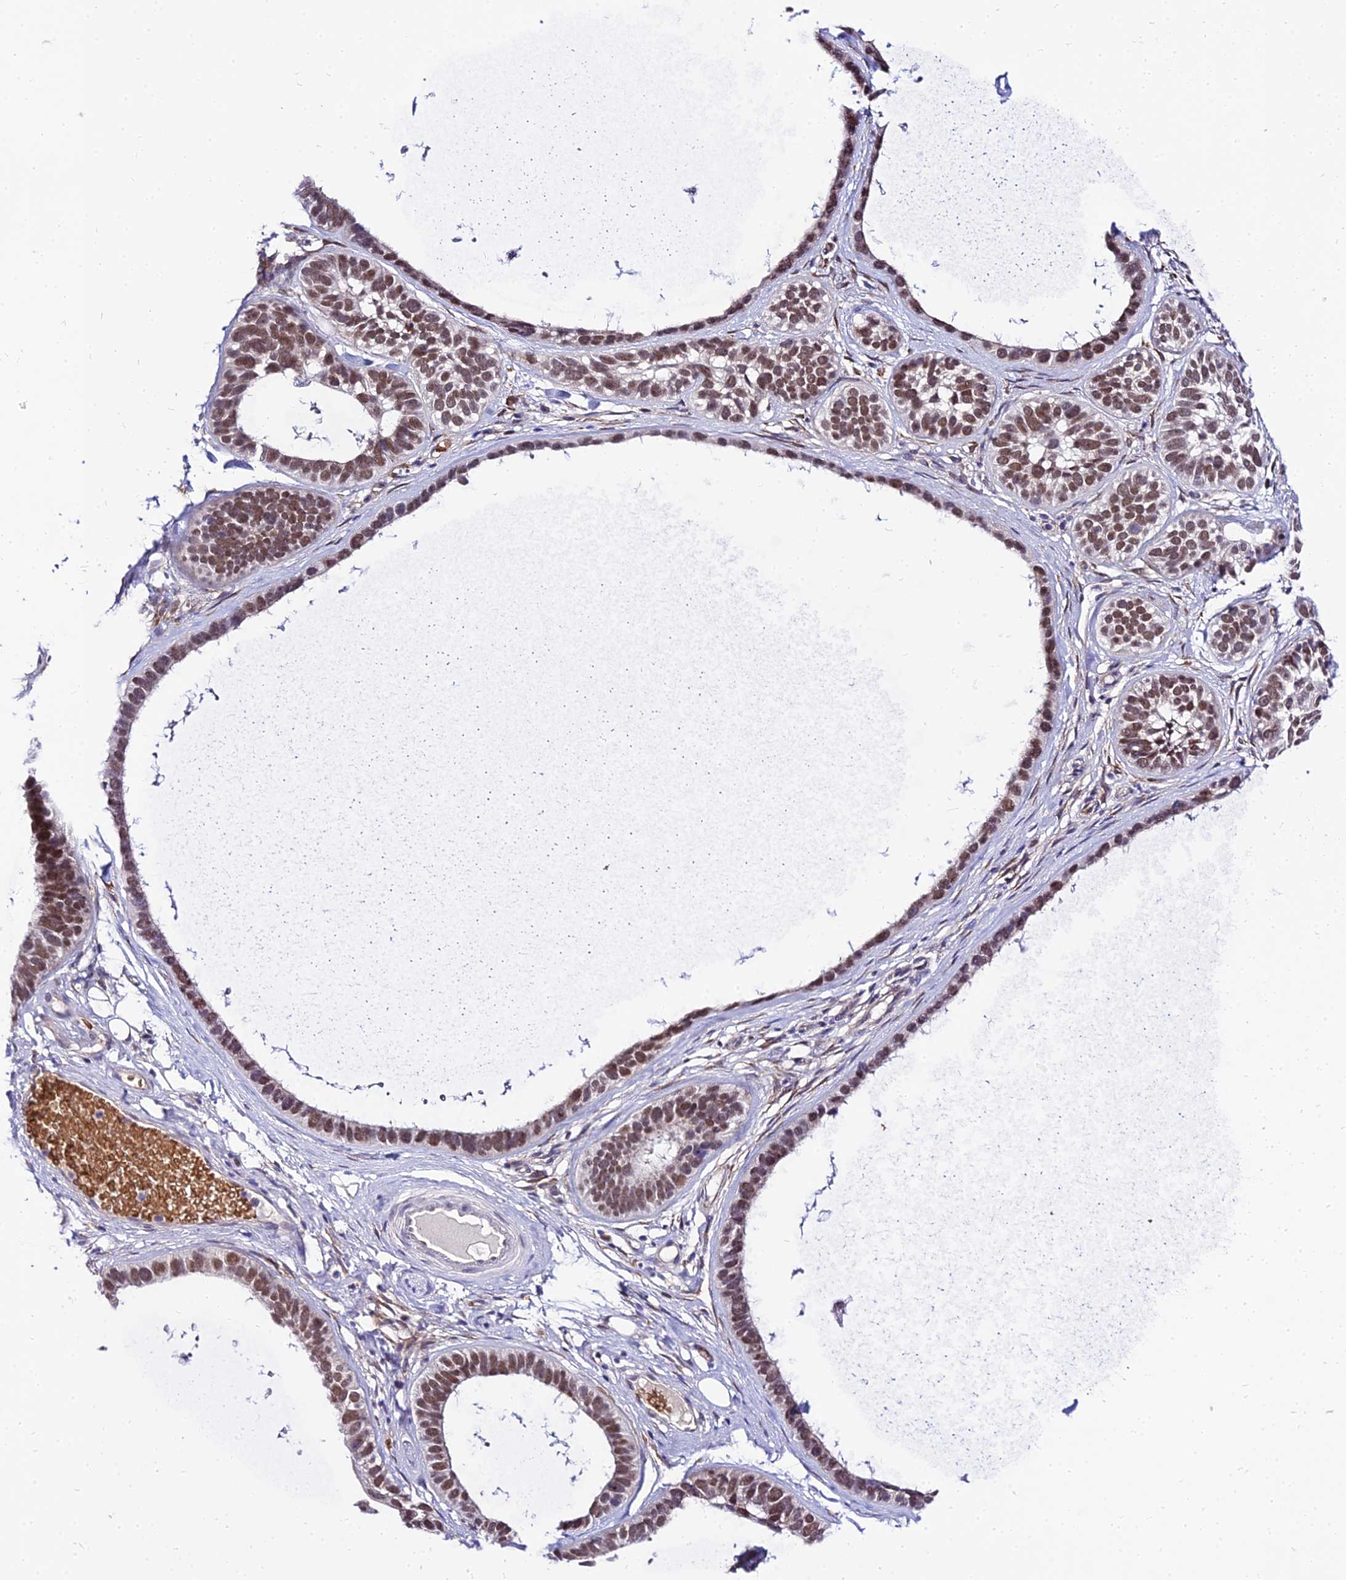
{"staining": {"intensity": "moderate", "quantity": ">75%", "location": "nuclear"}, "tissue": "skin cancer", "cell_type": "Tumor cells", "image_type": "cancer", "snomed": [{"axis": "morphology", "description": "Basal cell carcinoma"}, {"axis": "topography", "description": "Skin"}], "caption": "Immunohistochemical staining of basal cell carcinoma (skin) exhibits medium levels of moderate nuclear protein staining in approximately >75% of tumor cells. (DAB (3,3'-diaminobenzidine) IHC, brown staining for protein, blue staining for nuclei).", "gene": "BCL9", "patient": {"sex": "male", "age": 62}}